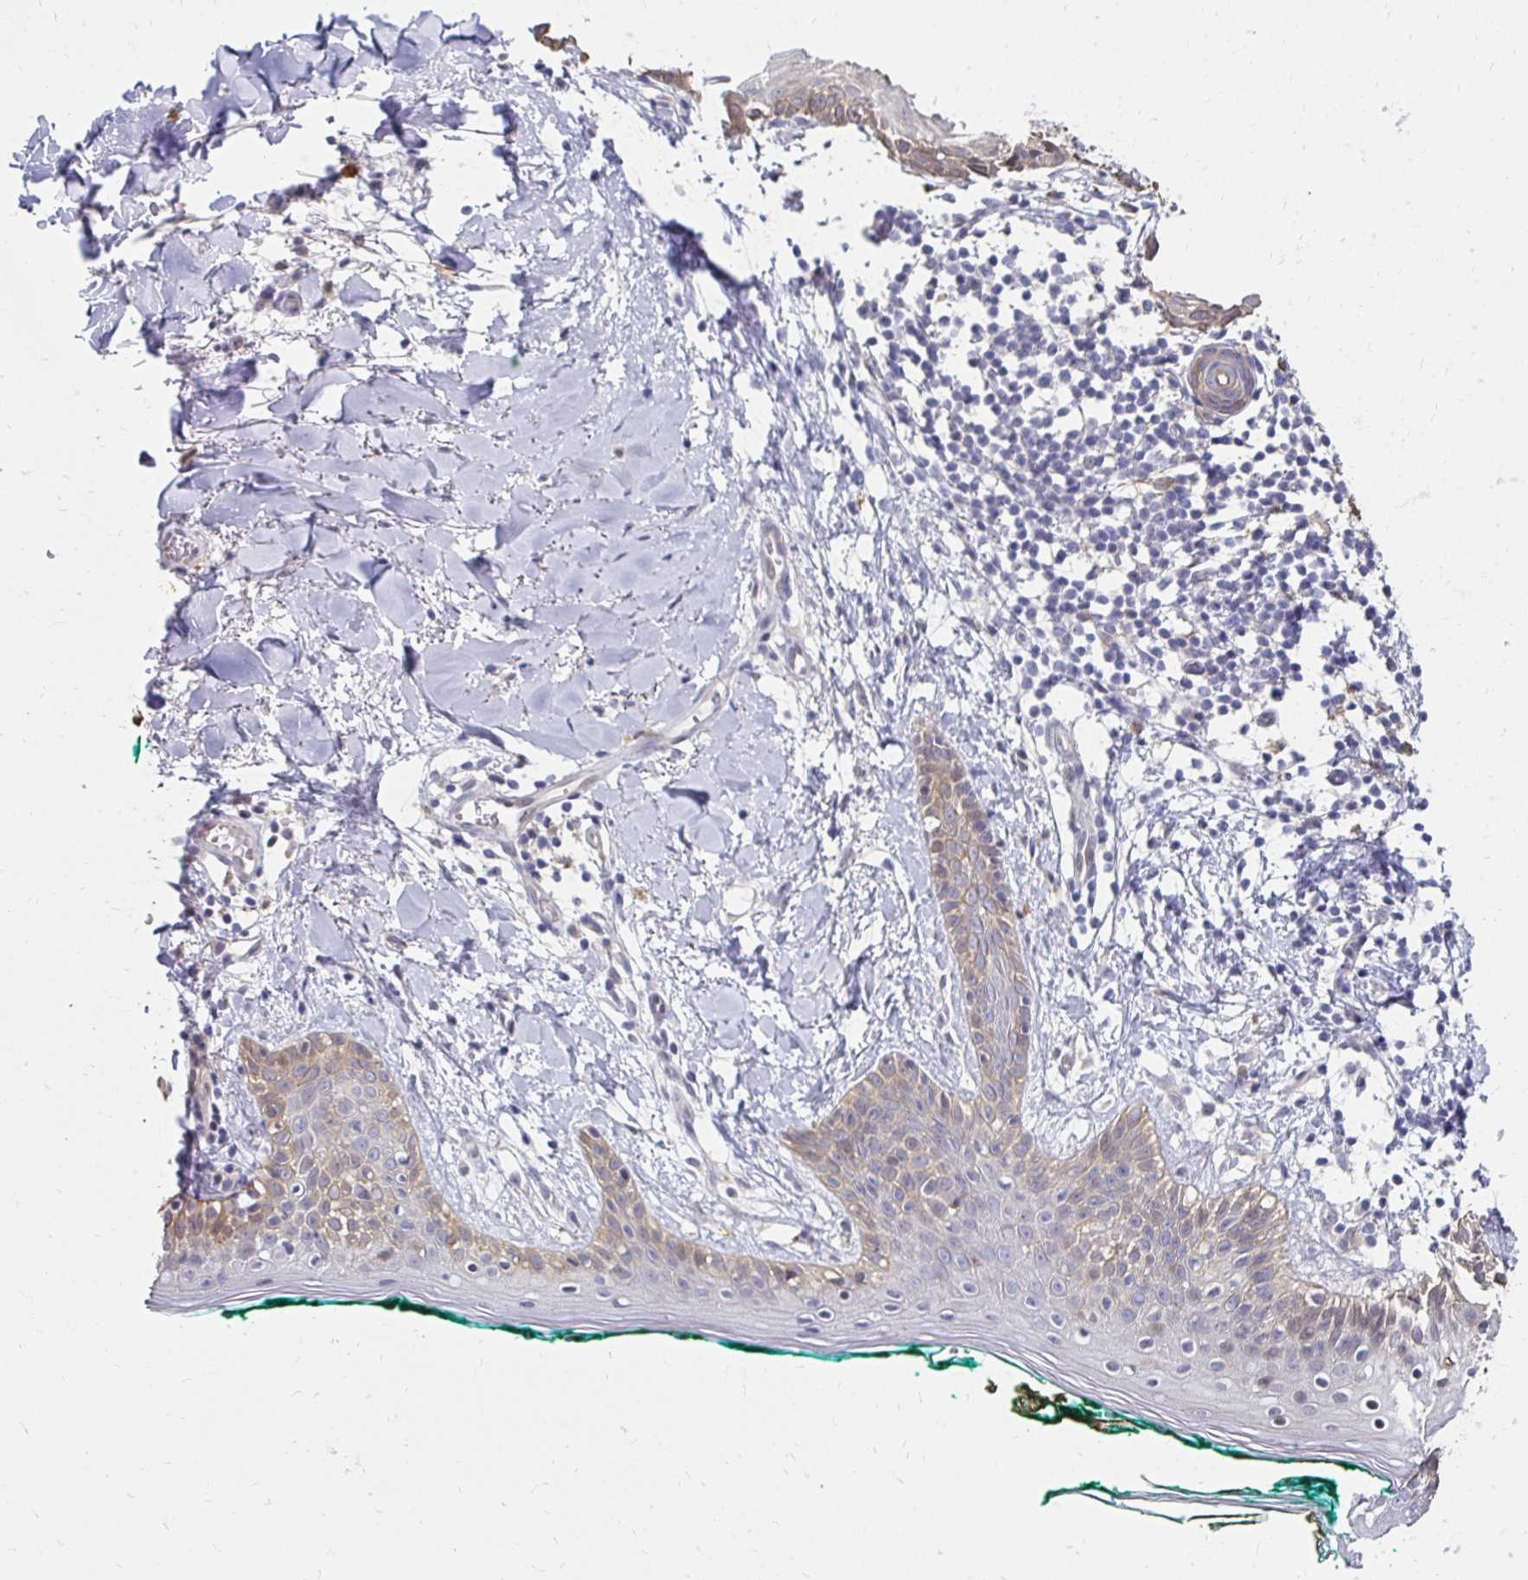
{"staining": {"intensity": "weak", "quantity": "<25%", "location": "cytoplasmic/membranous"}, "tissue": "skin", "cell_type": "Fibroblasts", "image_type": "normal", "snomed": [{"axis": "morphology", "description": "Normal tissue, NOS"}, {"axis": "topography", "description": "Skin"}], "caption": "Immunohistochemical staining of unremarkable skin exhibits no significant positivity in fibroblasts.", "gene": "PADI2", "patient": {"sex": "female", "age": 34}}